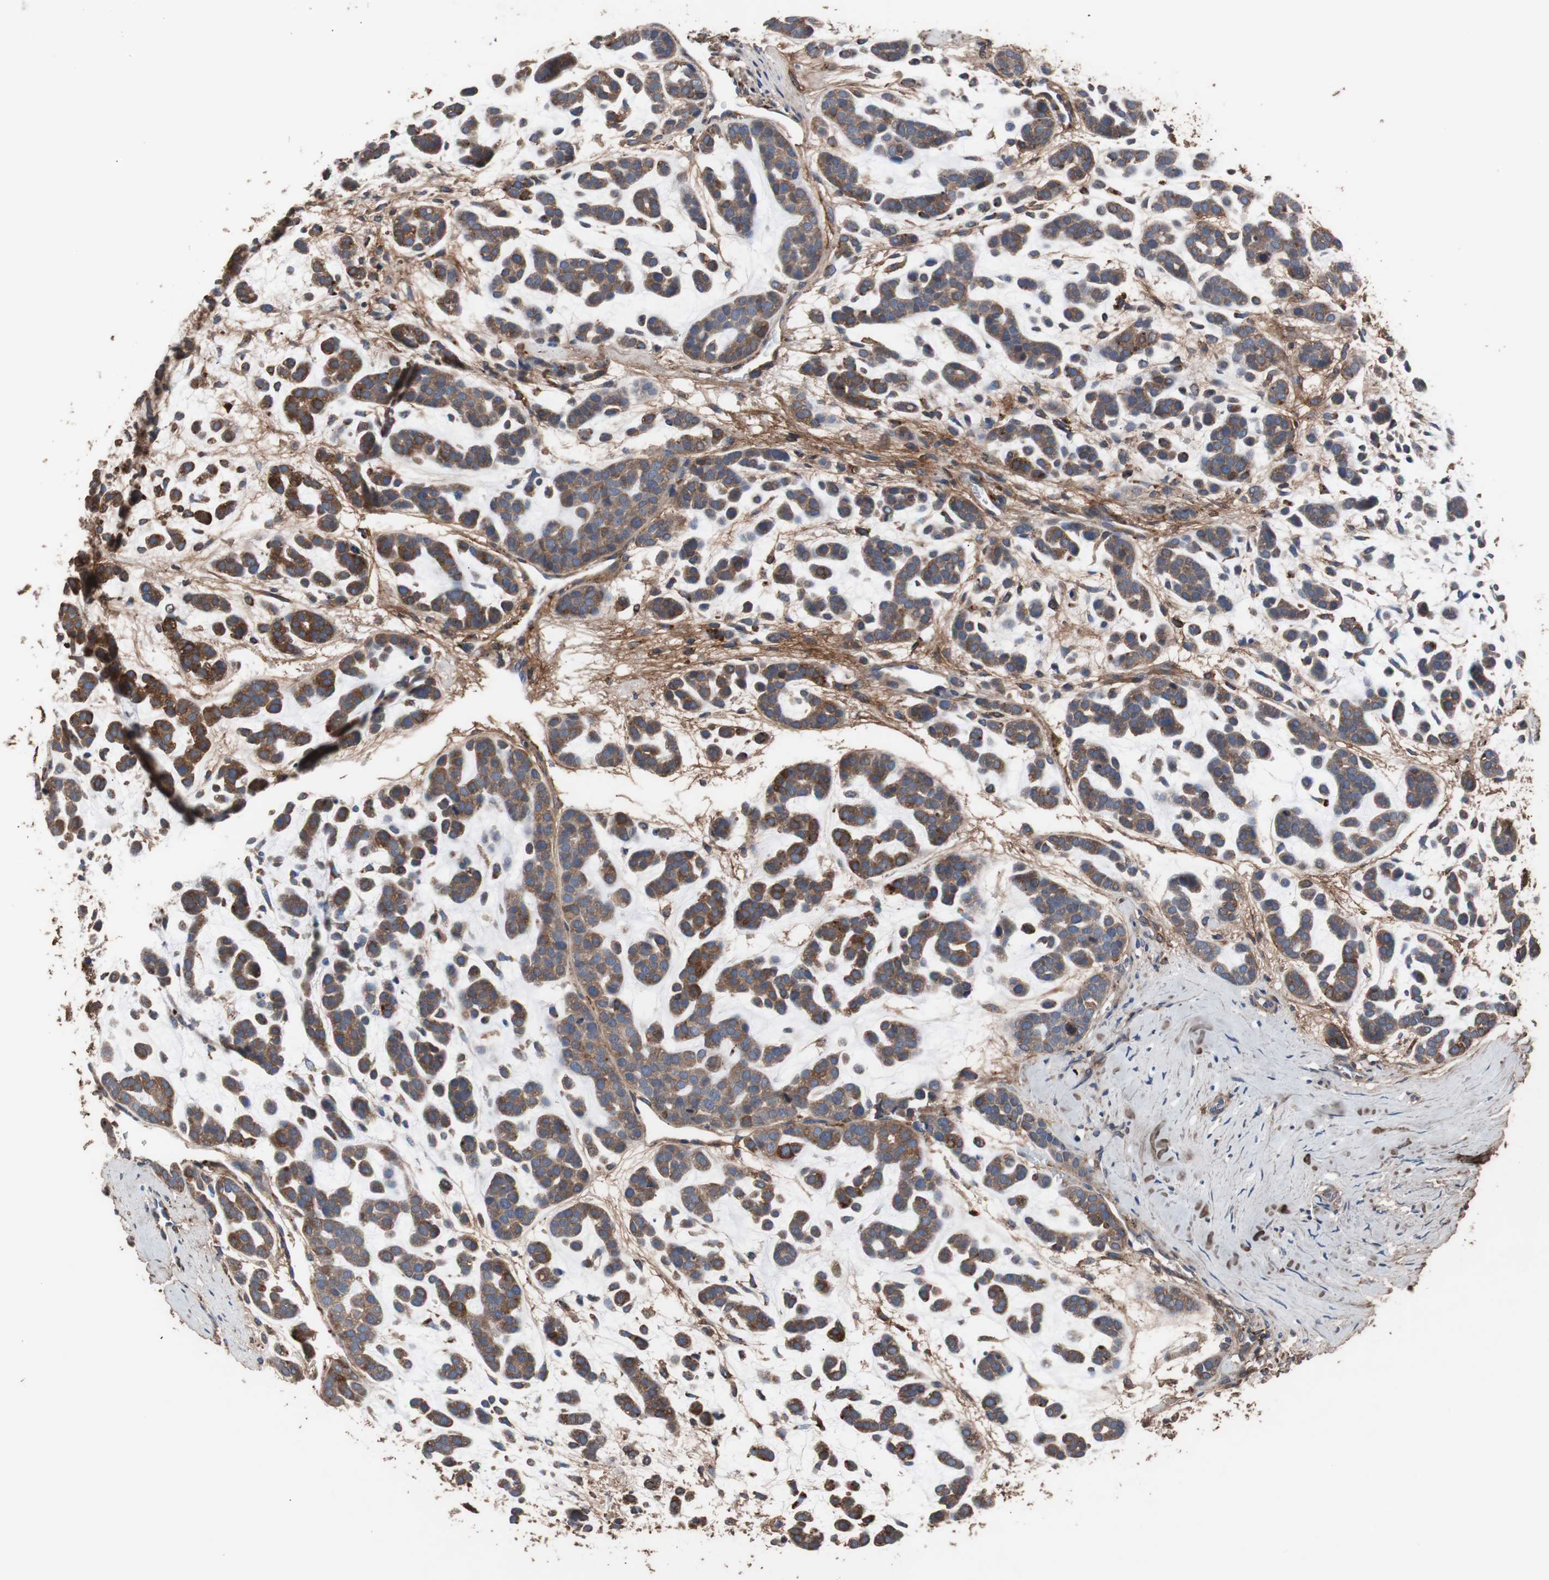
{"staining": {"intensity": "moderate", "quantity": ">75%", "location": "cytoplasmic/membranous"}, "tissue": "head and neck cancer", "cell_type": "Tumor cells", "image_type": "cancer", "snomed": [{"axis": "morphology", "description": "Adenocarcinoma, NOS"}, {"axis": "morphology", "description": "Adenoma, NOS"}, {"axis": "topography", "description": "Head-Neck"}], "caption": "IHC image of human adenocarcinoma (head and neck) stained for a protein (brown), which displays medium levels of moderate cytoplasmic/membranous staining in approximately >75% of tumor cells.", "gene": "COL6A2", "patient": {"sex": "female", "age": 55}}